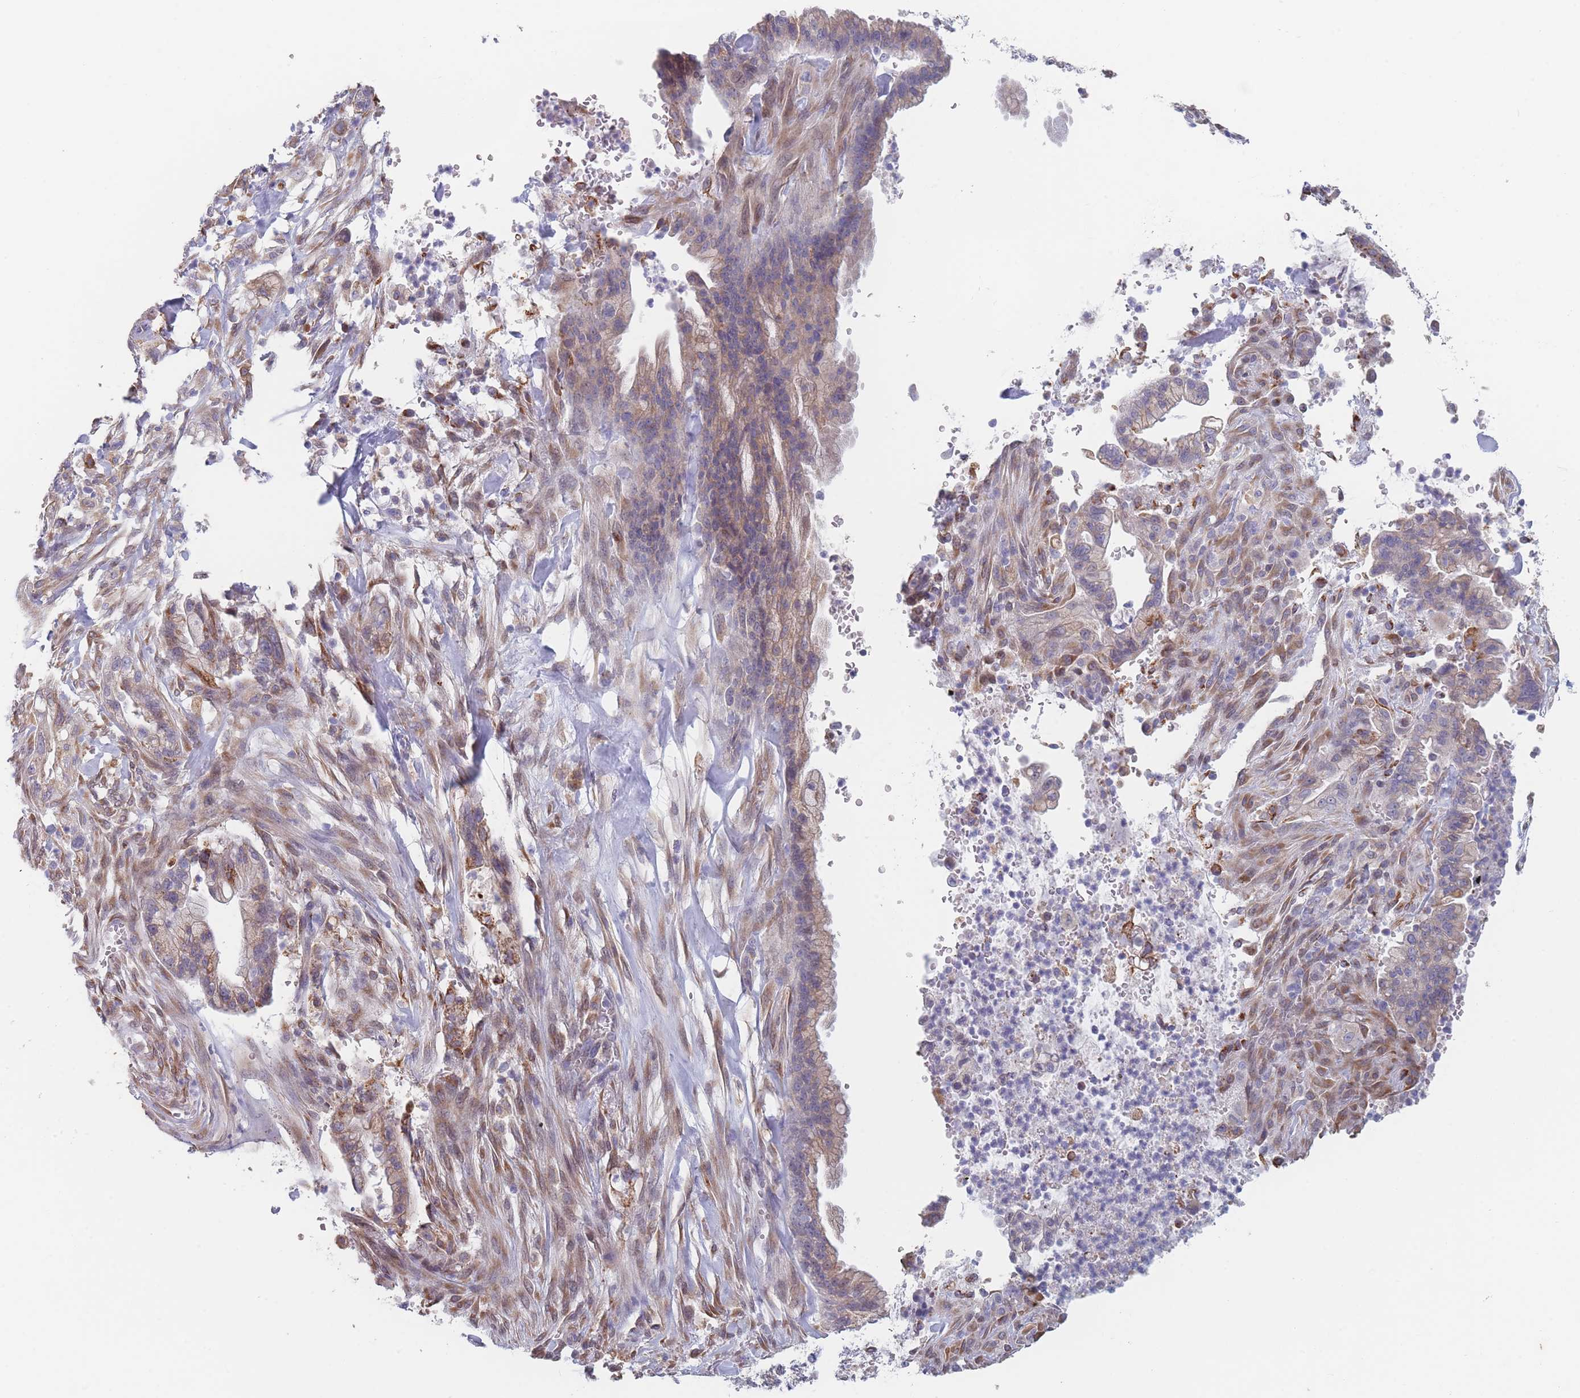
{"staining": {"intensity": "moderate", "quantity": "25%-75%", "location": "cytoplasmic/membranous"}, "tissue": "pancreatic cancer", "cell_type": "Tumor cells", "image_type": "cancer", "snomed": [{"axis": "morphology", "description": "Adenocarcinoma, NOS"}, {"axis": "topography", "description": "Pancreas"}], "caption": "A histopathology image showing moderate cytoplasmic/membranous positivity in approximately 25%-75% of tumor cells in pancreatic cancer, as visualized by brown immunohistochemical staining.", "gene": "TMED10", "patient": {"sex": "male", "age": 44}}